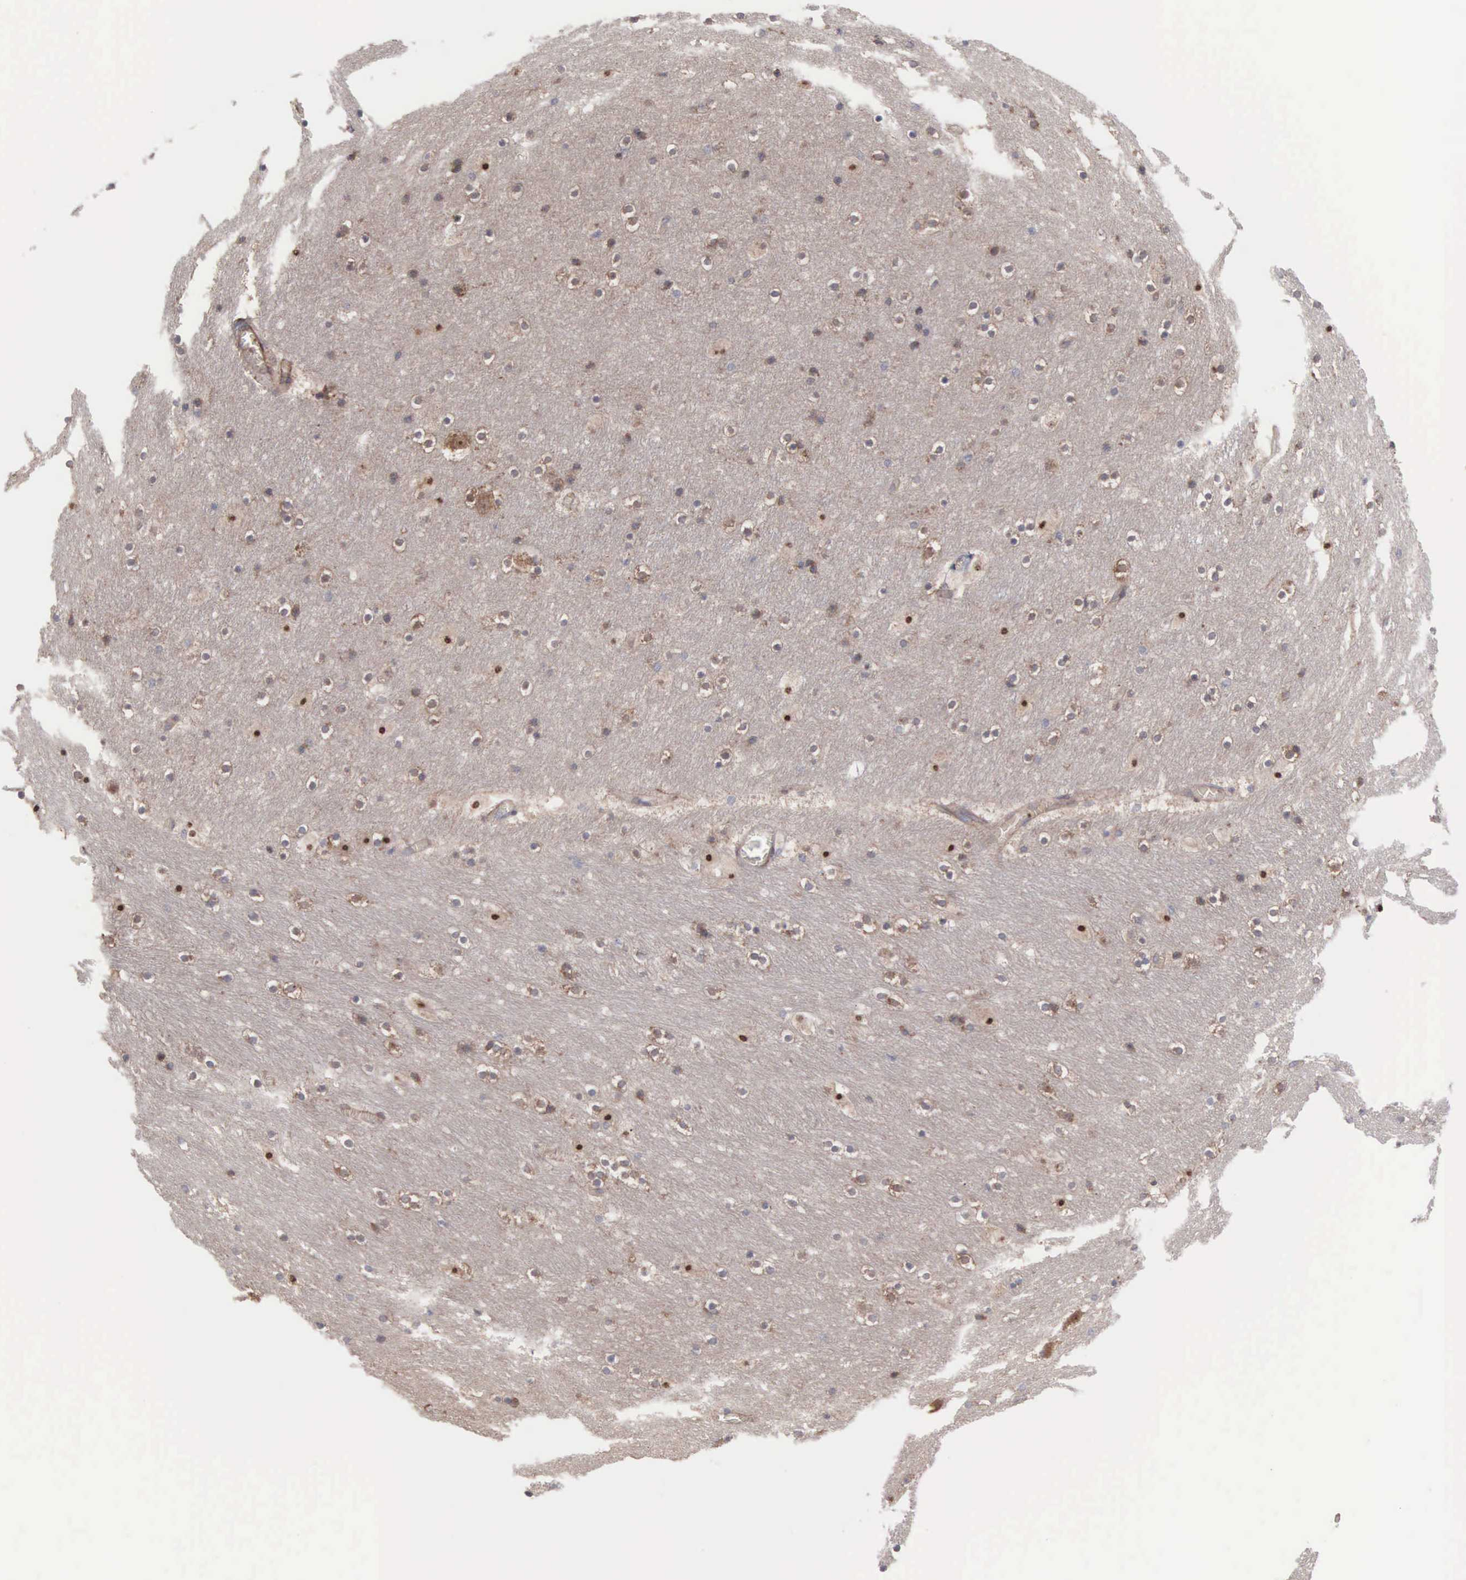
{"staining": {"intensity": "negative", "quantity": "none", "location": "none"}, "tissue": "hippocampus", "cell_type": "Glial cells", "image_type": "normal", "snomed": [{"axis": "morphology", "description": "Normal tissue, NOS"}, {"axis": "topography", "description": "Hippocampus"}], "caption": "This is a image of immunohistochemistry (IHC) staining of benign hippocampus, which shows no staining in glial cells.", "gene": "INF2", "patient": {"sex": "male", "age": 45}}